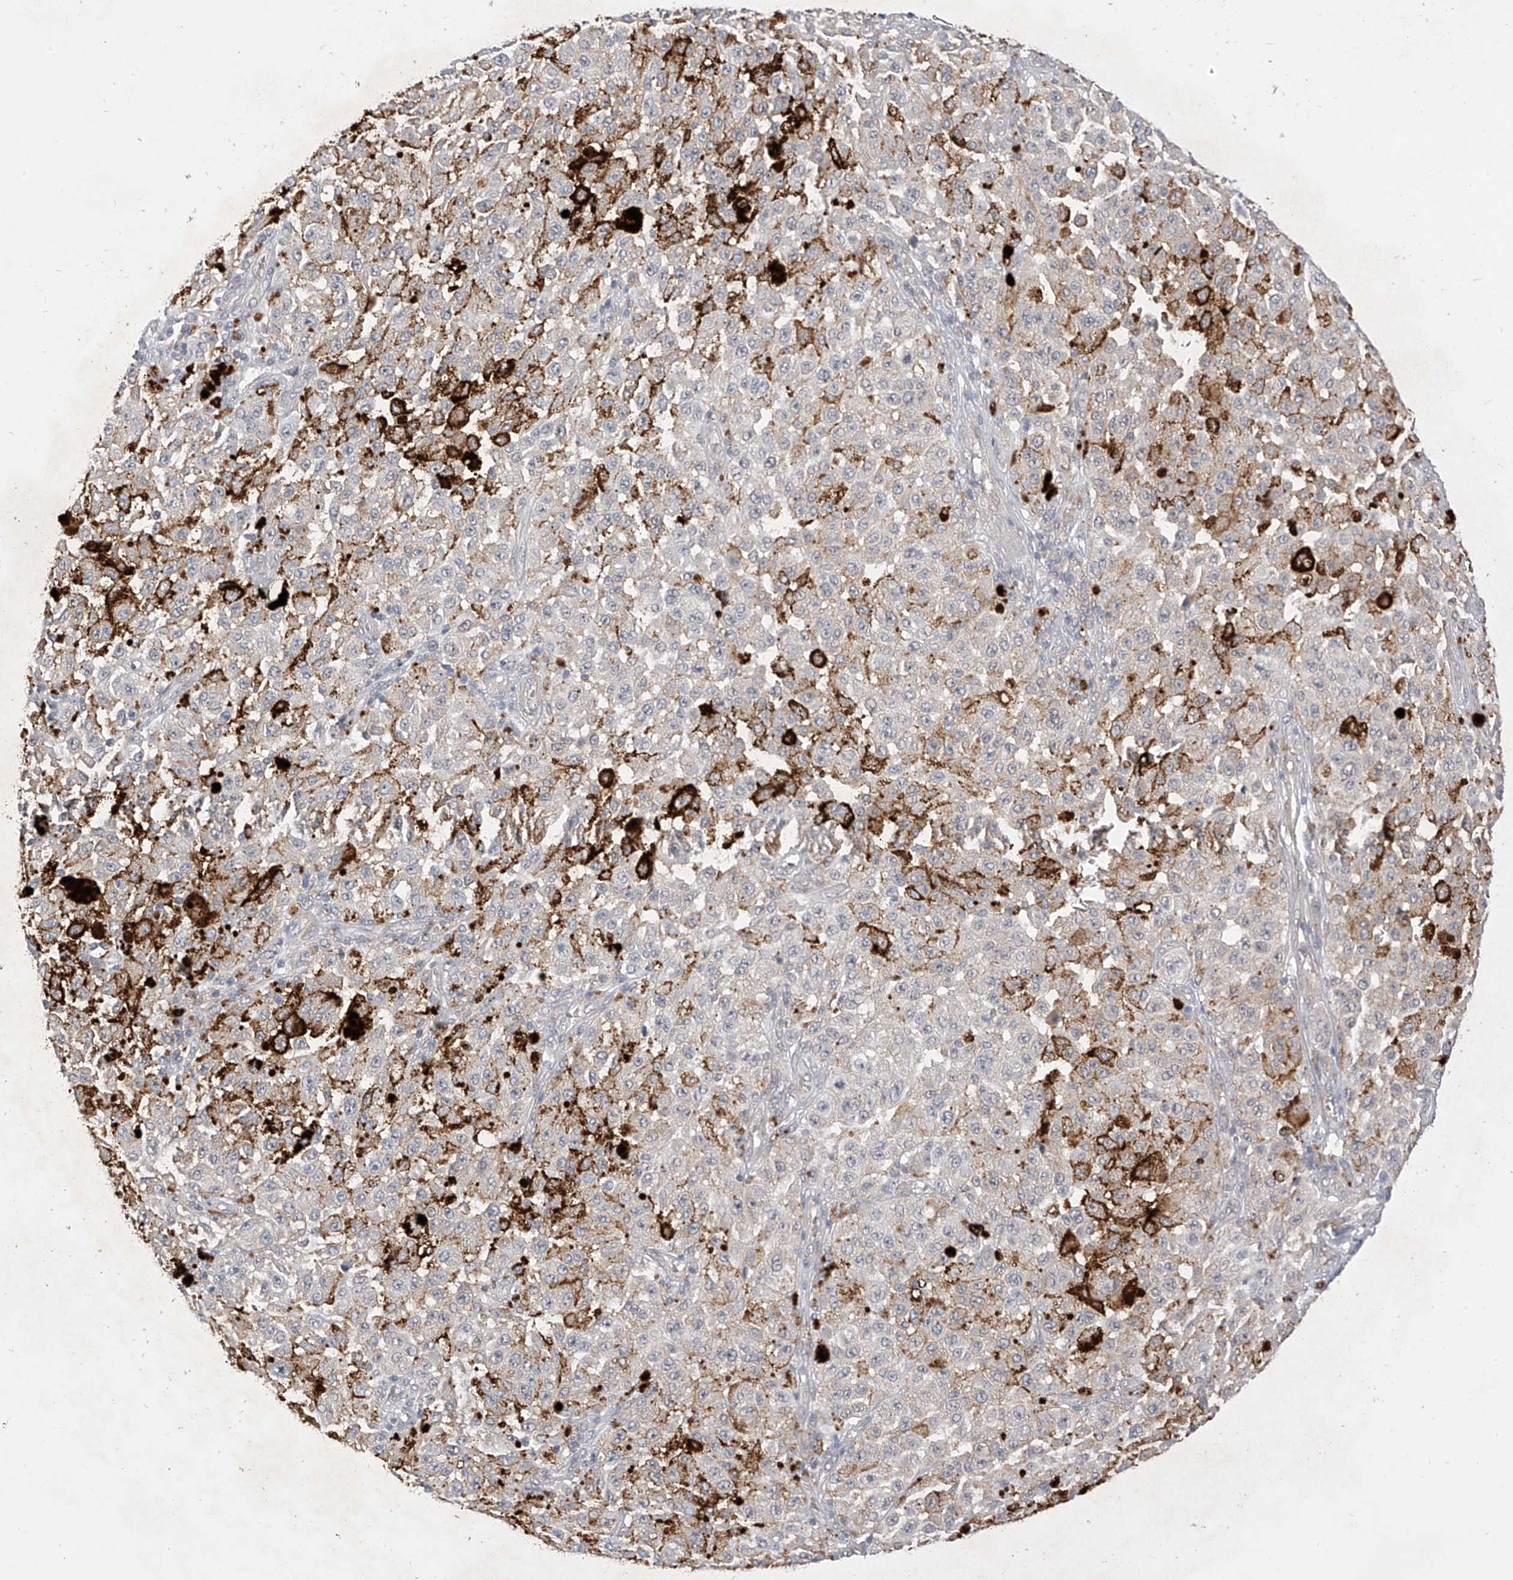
{"staining": {"intensity": "negative", "quantity": "none", "location": "none"}, "tissue": "melanoma", "cell_type": "Tumor cells", "image_type": "cancer", "snomed": [{"axis": "morphology", "description": "Malignant melanoma, NOS"}, {"axis": "topography", "description": "Skin"}], "caption": "Melanoma stained for a protein using immunohistochemistry exhibits no positivity tumor cells.", "gene": "MRTFA", "patient": {"sex": "female", "age": 64}}